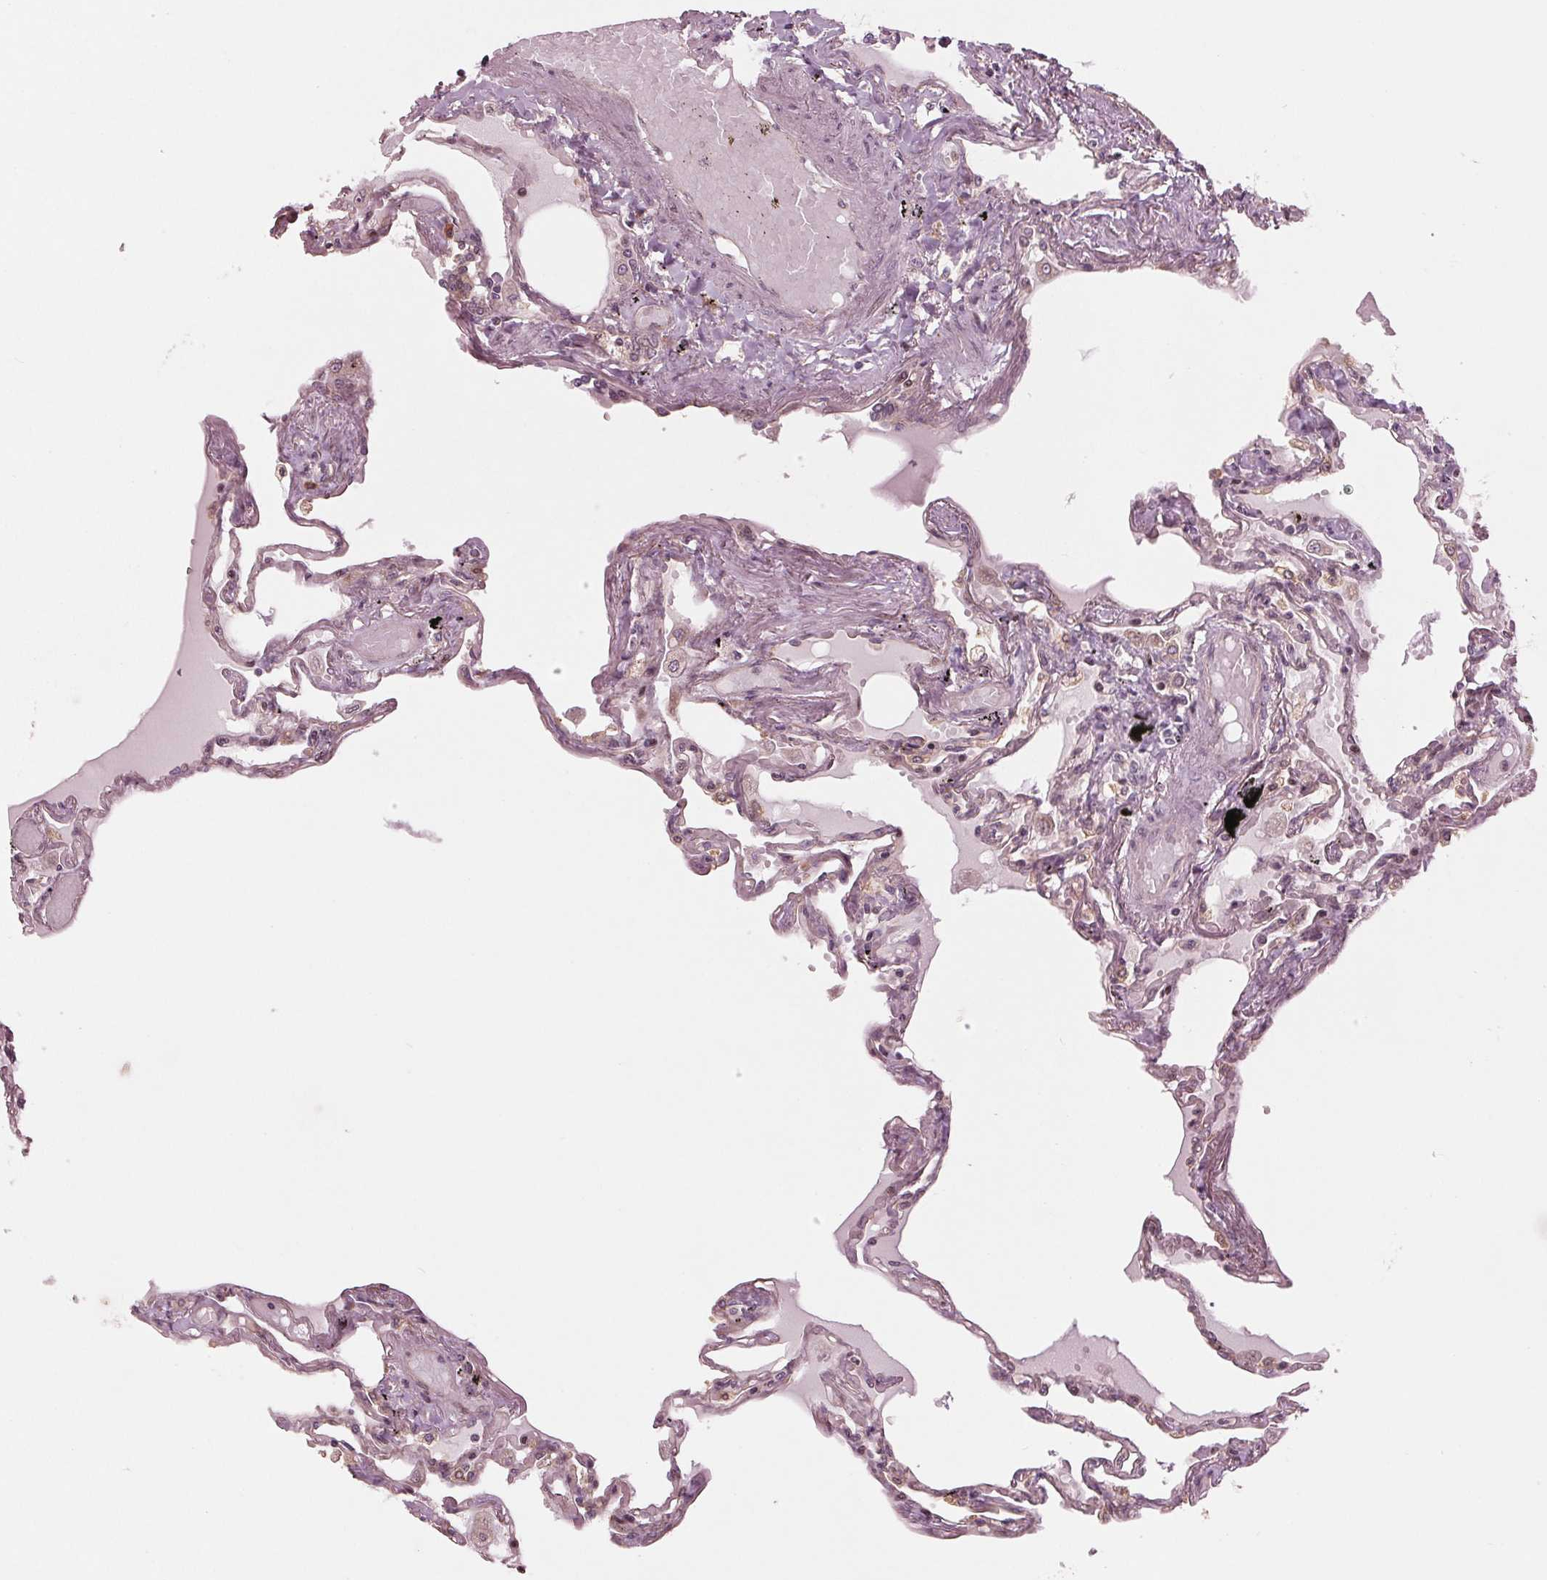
{"staining": {"intensity": "moderate", "quantity": "<25%", "location": "cytoplasmic/membranous,nuclear"}, "tissue": "lung", "cell_type": "Alveolar cells", "image_type": "normal", "snomed": [{"axis": "morphology", "description": "Normal tissue, NOS"}, {"axis": "morphology", "description": "Adenocarcinoma, NOS"}, {"axis": "topography", "description": "Cartilage tissue"}, {"axis": "topography", "description": "Lung"}], "caption": "Immunohistochemistry micrograph of normal lung: human lung stained using immunohistochemistry (IHC) shows low levels of moderate protein expression localized specifically in the cytoplasmic/membranous,nuclear of alveolar cells, appearing as a cytoplasmic/membranous,nuclear brown color.", "gene": "CMIP", "patient": {"sex": "female", "age": 67}}